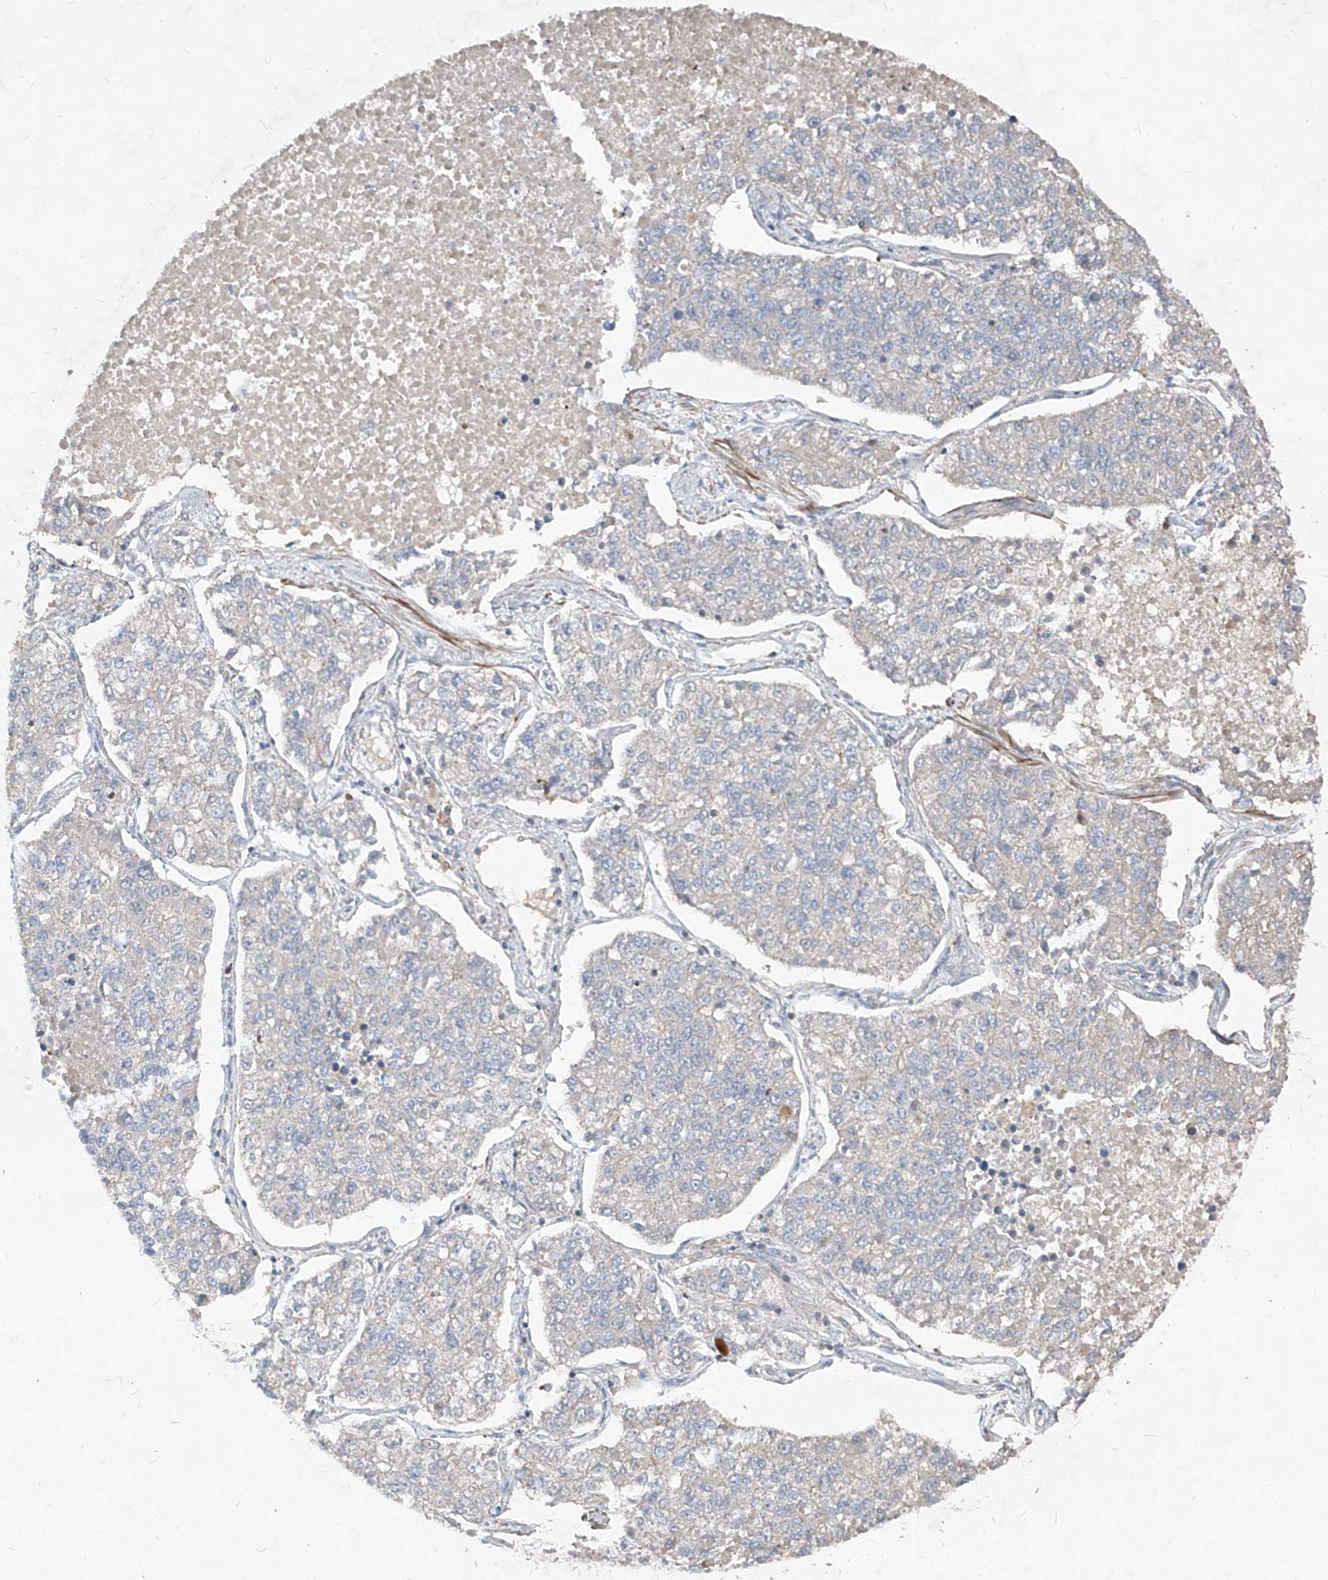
{"staining": {"intensity": "negative", "quantity": "none", "location": "none"}, "tissue": "lung cancer", "cell_type": "Tumor cells", "image_type": "cancer", "snomed": [{"axis": "morphology", "description": "Adenocarcinoma, NOS"}, {"axis": "topography", "description": "Lung"}], "caption": "Immunohistochemical staining of lung adenocarcinoma reveals no significant positivity in tumor cells. (Brightfield microscopy of DAB immunohistochemistry at high magnification).", "gene": "UFD1", "patient": {"sex": "male", "age": 49}}